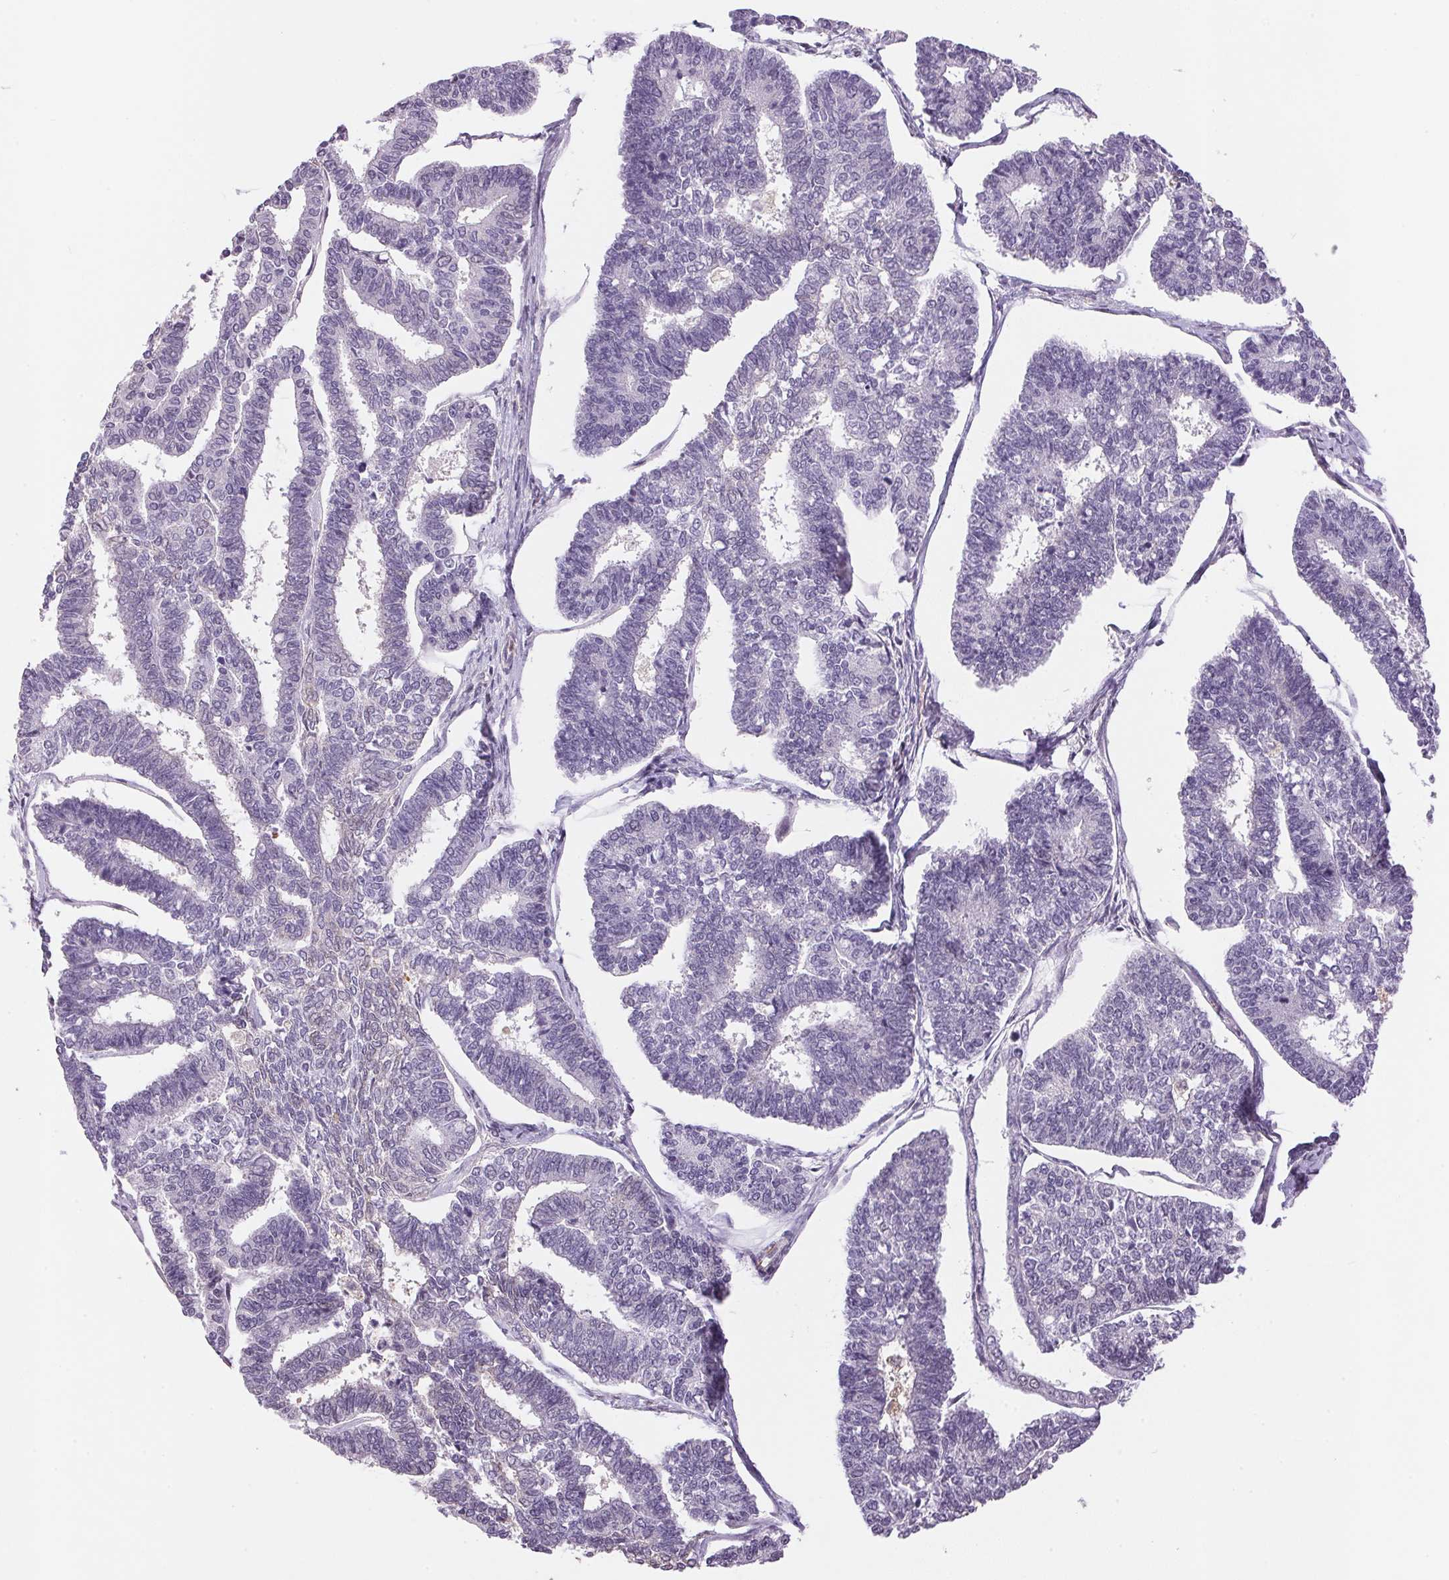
{"staining": {"intensity": "negative", "quantity": "none", "location": "none"}, "tissue": "endometrial cancer", "cell_type": "Tumor cells", "image_type": "cancer", "snomed": [{"axis": "morphology", "description": "Adenocarcinoma, NOS"}, {"axis": "topography", "description": "Endometrium"}], "caption": "The micrograph reveals no staining of tumor cells in endometrial cancer (adenocarcinoma). (DAB immunohistochemistry (IHC), high magnification).", "gene": "GYG2", "patient": {"sex": "female", "age": 70}}